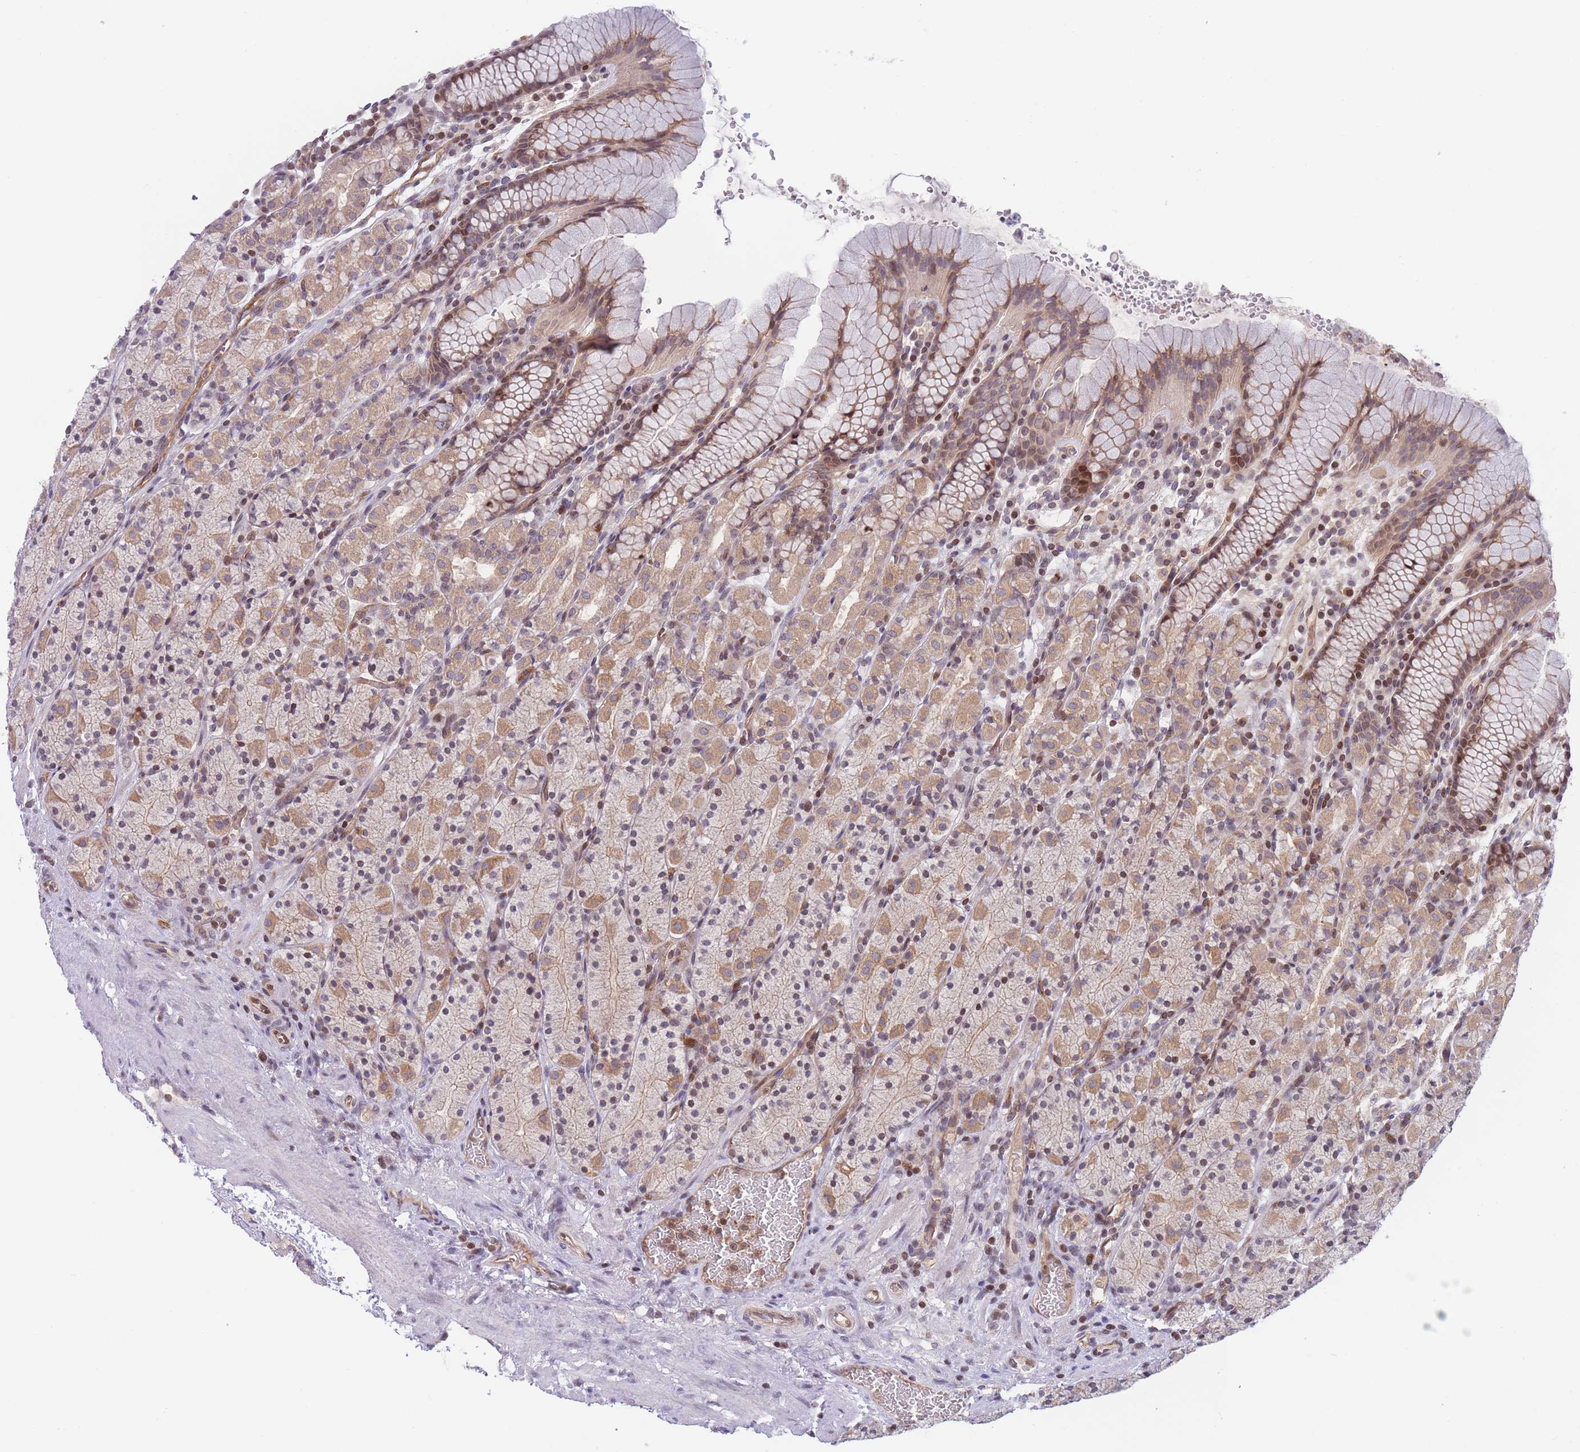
{"staining": {"intensity": "moderate", "quantity": "25%-75%", "location": "cytoplasmic/membranous"}, "tissue": "stomach", "cell_type": "Glandular cells", "image_type": "normal", "snomed": [{"axis": "morphology", "description": "Normal tissue, NOS"}, {"axis": "topography", "description": "Stomach, upper"}, {"axis": "topography", "description": "Stomach"}], "caption": "IHC (DAB (3,3'-diaminobenzidine)) staining of normal stomach demonstrates moderate cytoplasmic/membranous protein positivity in approximately 25%-75% of glandular cells. The protein is stained brown, and the nuclei are stained in blue (DAB IHC with brightfield microscopy, high magnification).", "gene": "SLC35F5", "patient": {"sex": "male", "age": 62}}